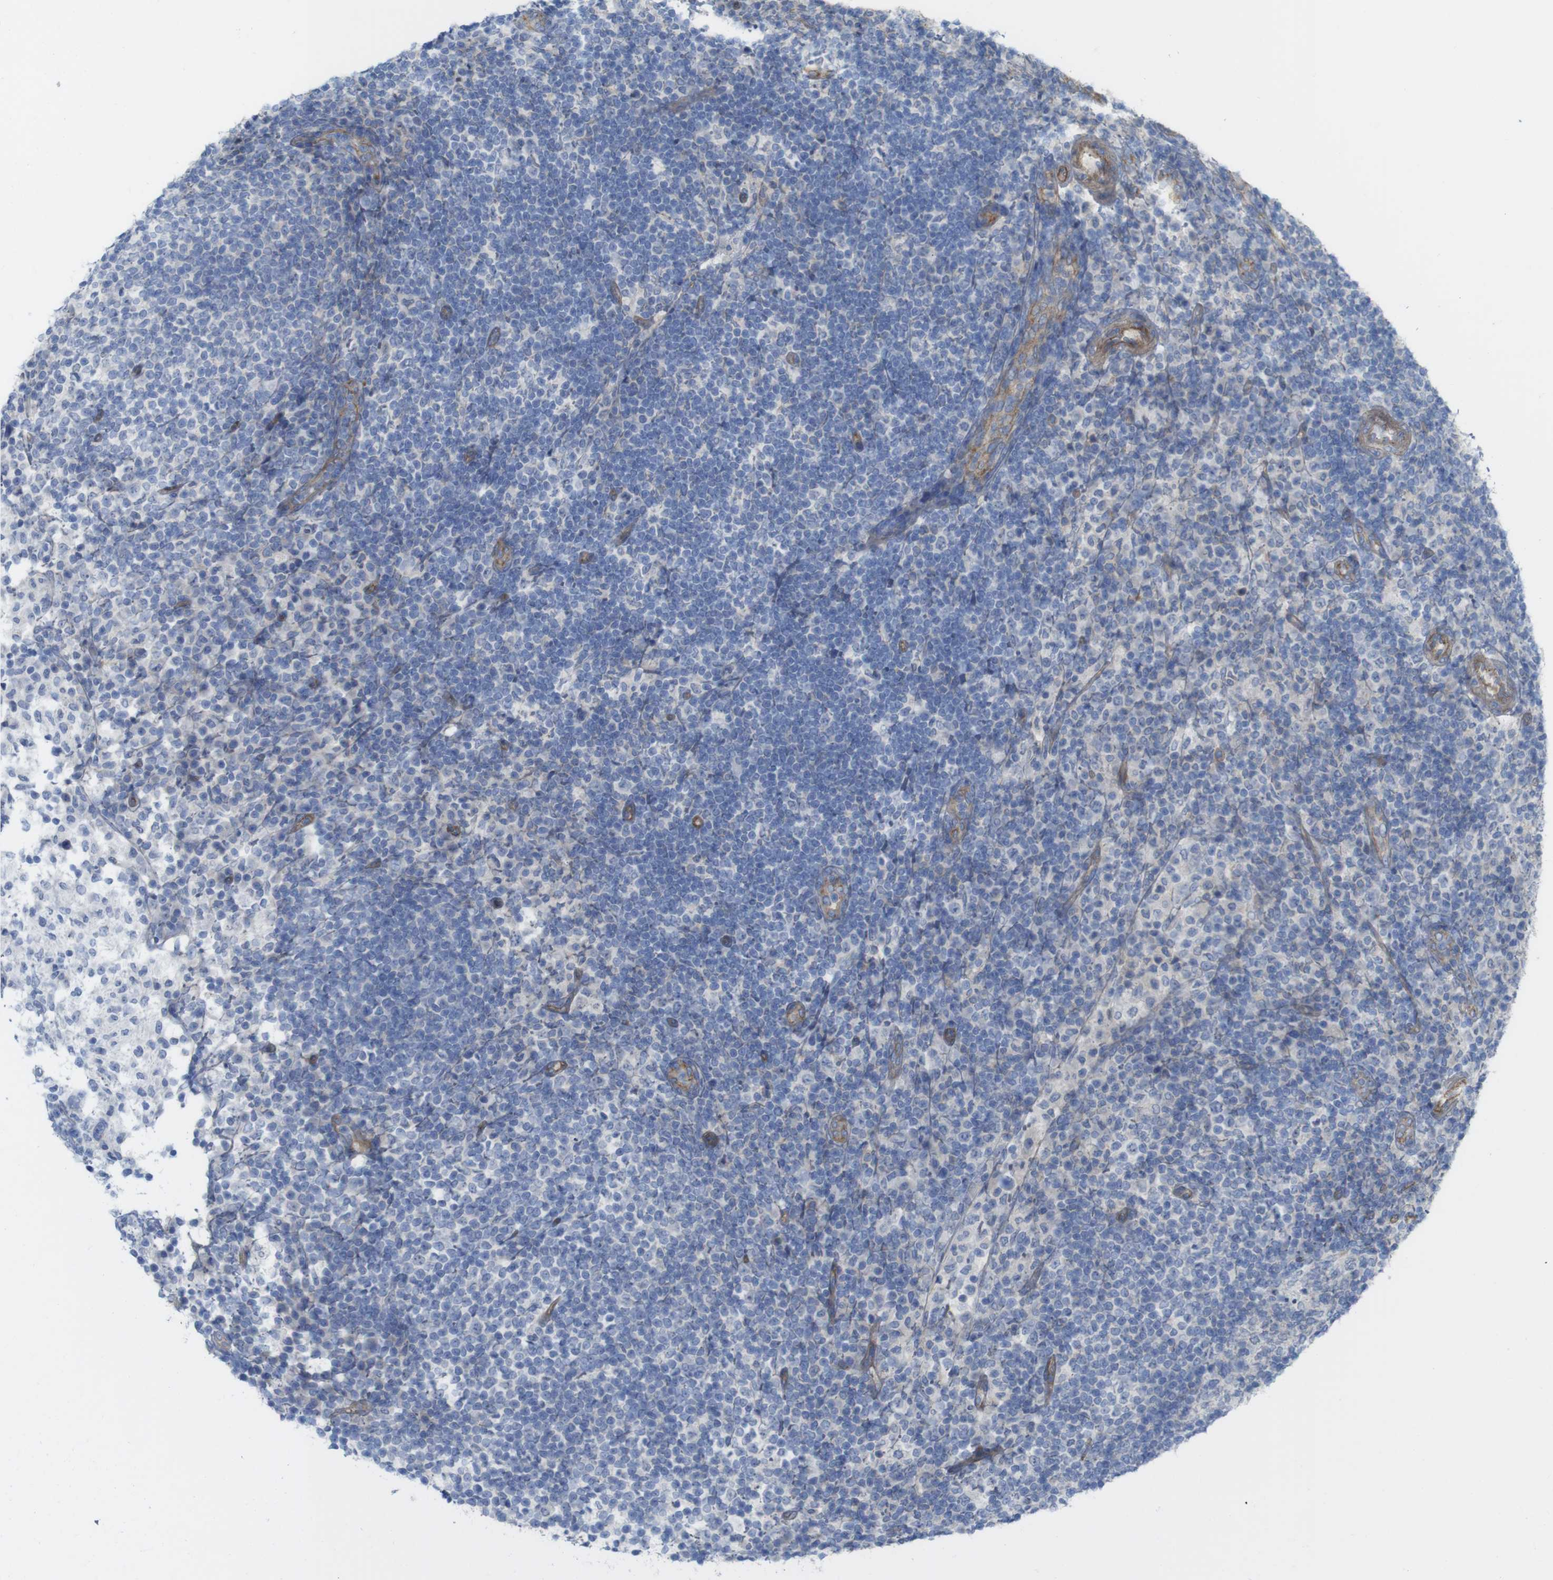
{"staining": {"intensity": "weak", "quantity": "<25%", "location": "cytoplasmic/membranous"}, "tissue": "lymph node", "cell_type": "Germinal center cells", "image_type": "normal", "snomed": [{"axis": "morphology", "description": "Normal tissue, NOS"}, {"axis": "topography", "description": "Lymph node"}], "caption": "DAB (3,3'-diaminobenzidine) immunohistochemical staining of benign human lymph node reveals no significant positivity in germinal center cells. (DAB IHC with hematoxylin counter stain).", "gene": "PREX2", "patient": {"sex": "female", "age": 53}}